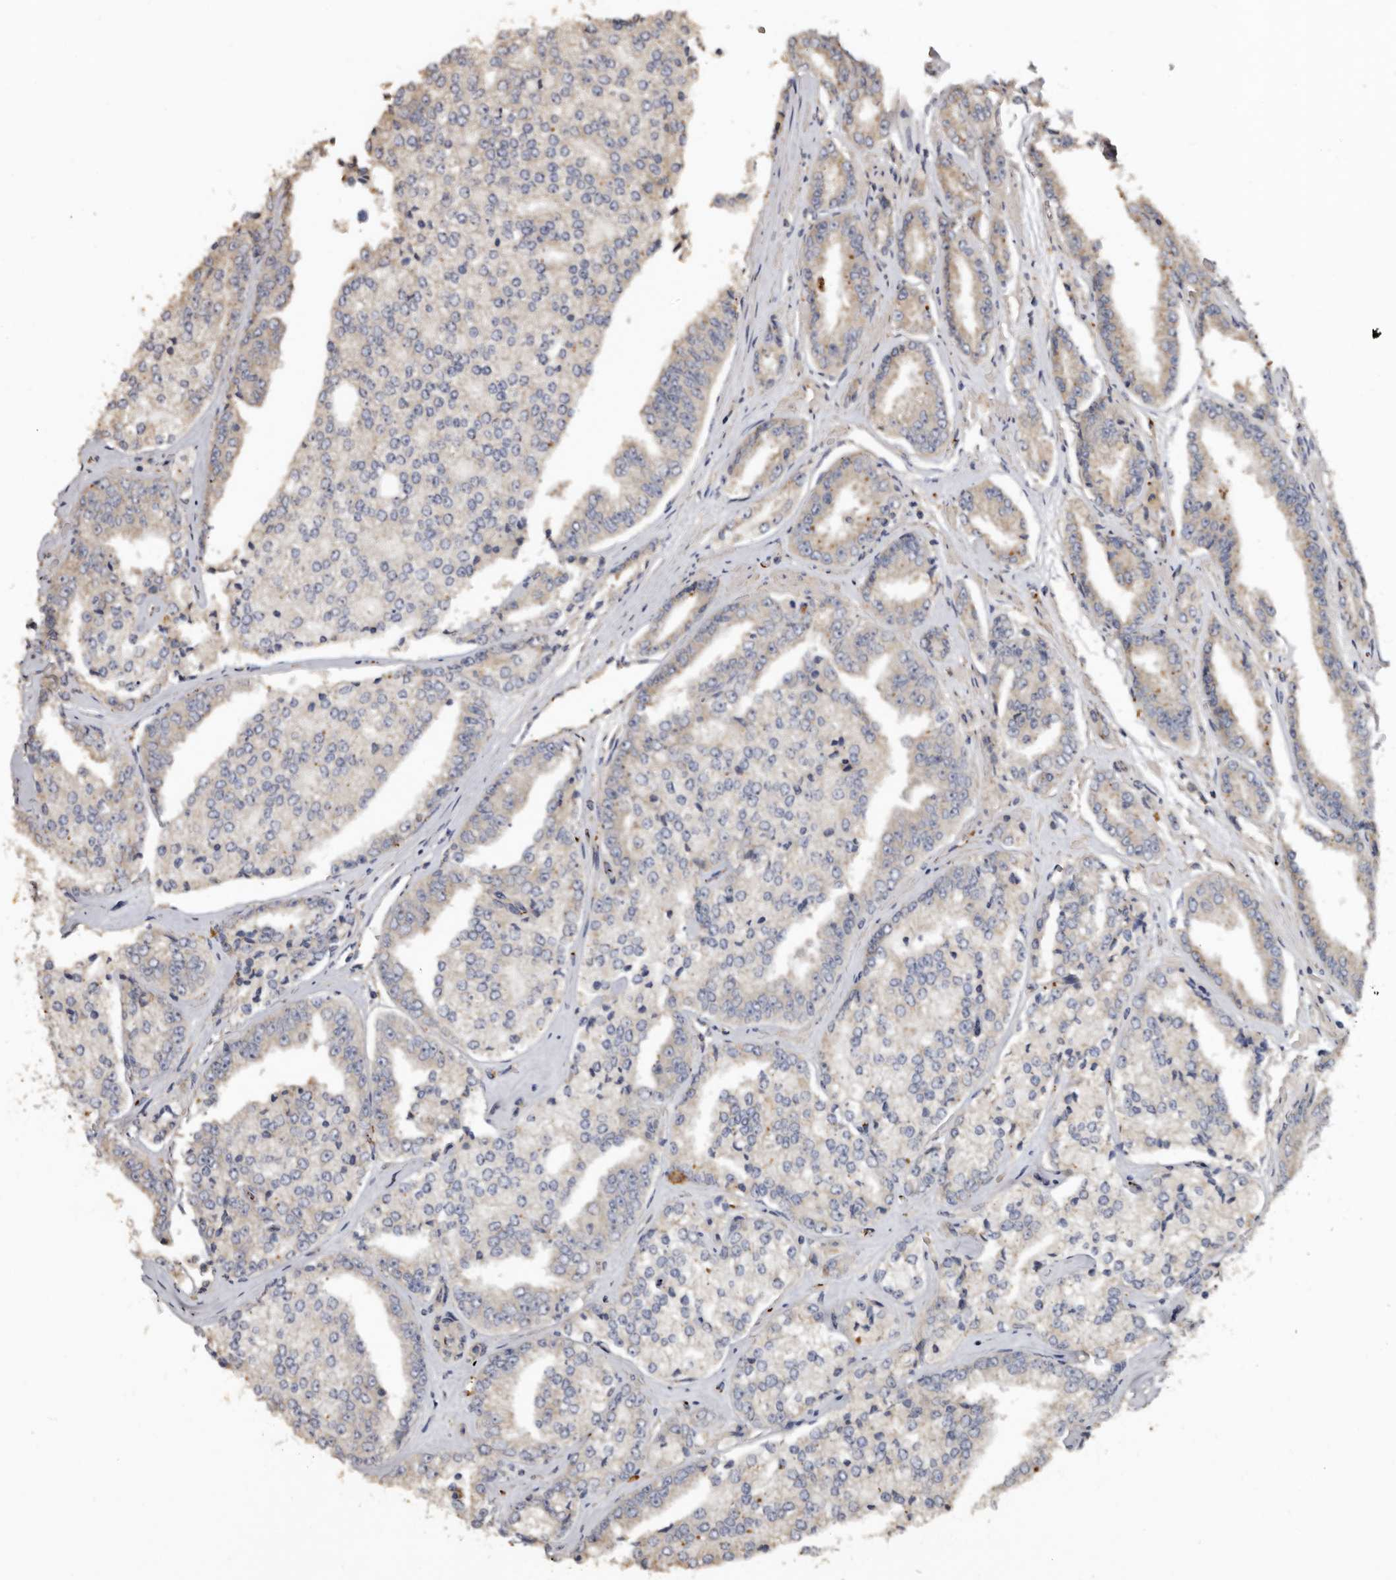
{"staining": {"intensity": "weak", "quantity": "<25%", "location": "cytoplasmic/membranous"}, "tissue": "prostate cancer", "cell_type": "Tumor cells", "image_type": "cancer", "snomed": [{"axis": "morphology", "description": "Adenocarcinoma, High grade"}, {"axis": "topography", "description": "Prostate"}], "caption": "Tumor cells are negative for brown protein staining in prostate cancer (high-grade adenocarcinoma). (Immunohistochemistry (ihc), brightfield microscopy, high magnification).", "gene": "FLCN", "patient": {"sex": "male", "age": 71}}